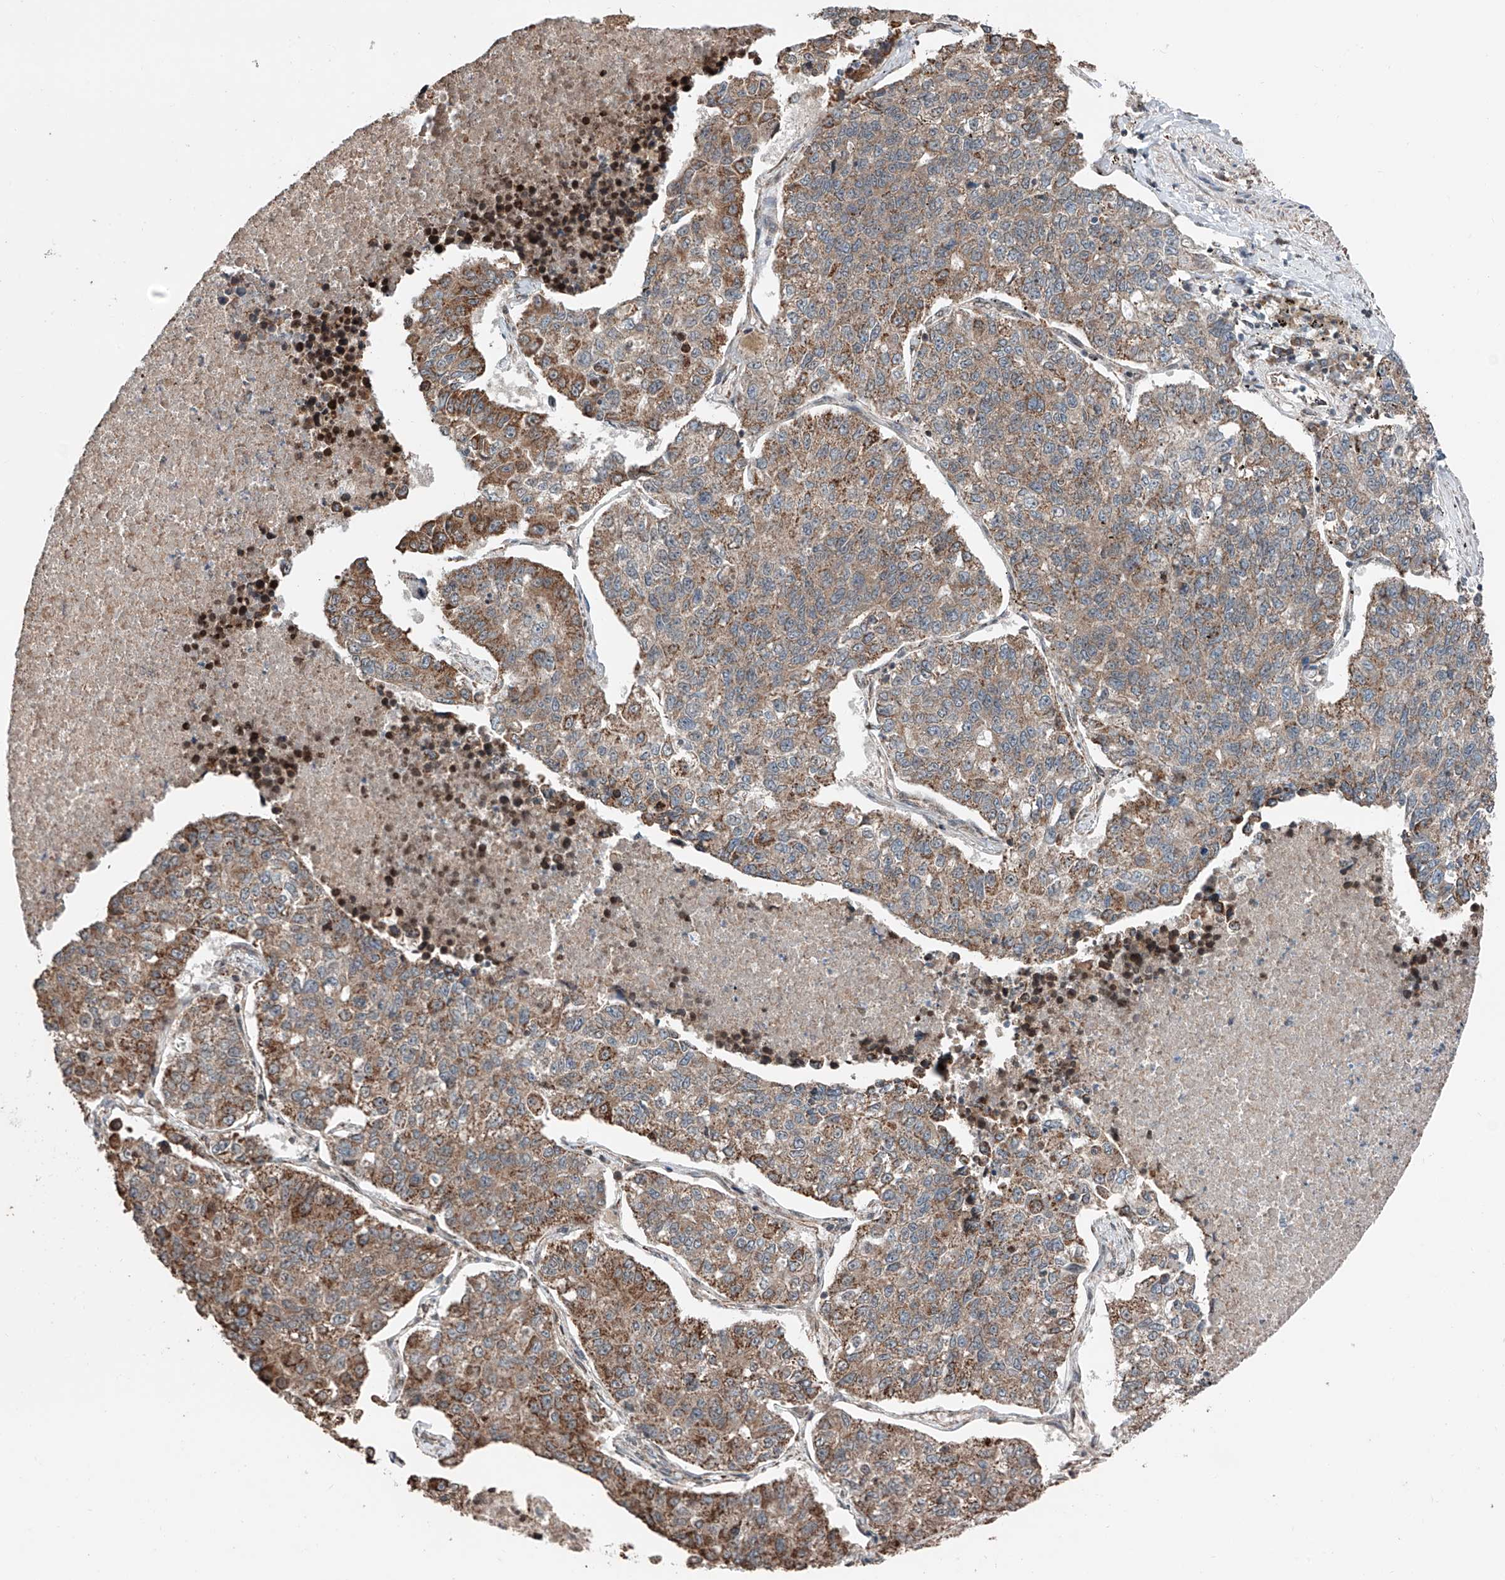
{"staining": {"intensity": "moderate", "quantity": ">75%", "location": "cytoplasmic/membranous"}, "tissue": "lung cancer", "cell_type": "Tumor cells", "image_type": "cancer", "snomed": [{"axis": "morphology", "description": "Adenocarcinoma, NOS"}, {"axis": "topography", "description": "Lung"}], "caption": "The photomicrograph exhibits a brown stain indicating the presence of a protein in the cytoplasmic/membranous of tumor cells in lung cancer. (brown staining indicates protein expression, while blue staining denotes nuclei).", "gene": "ZNF445", "patient": {"sex": "male", "age": 49}}